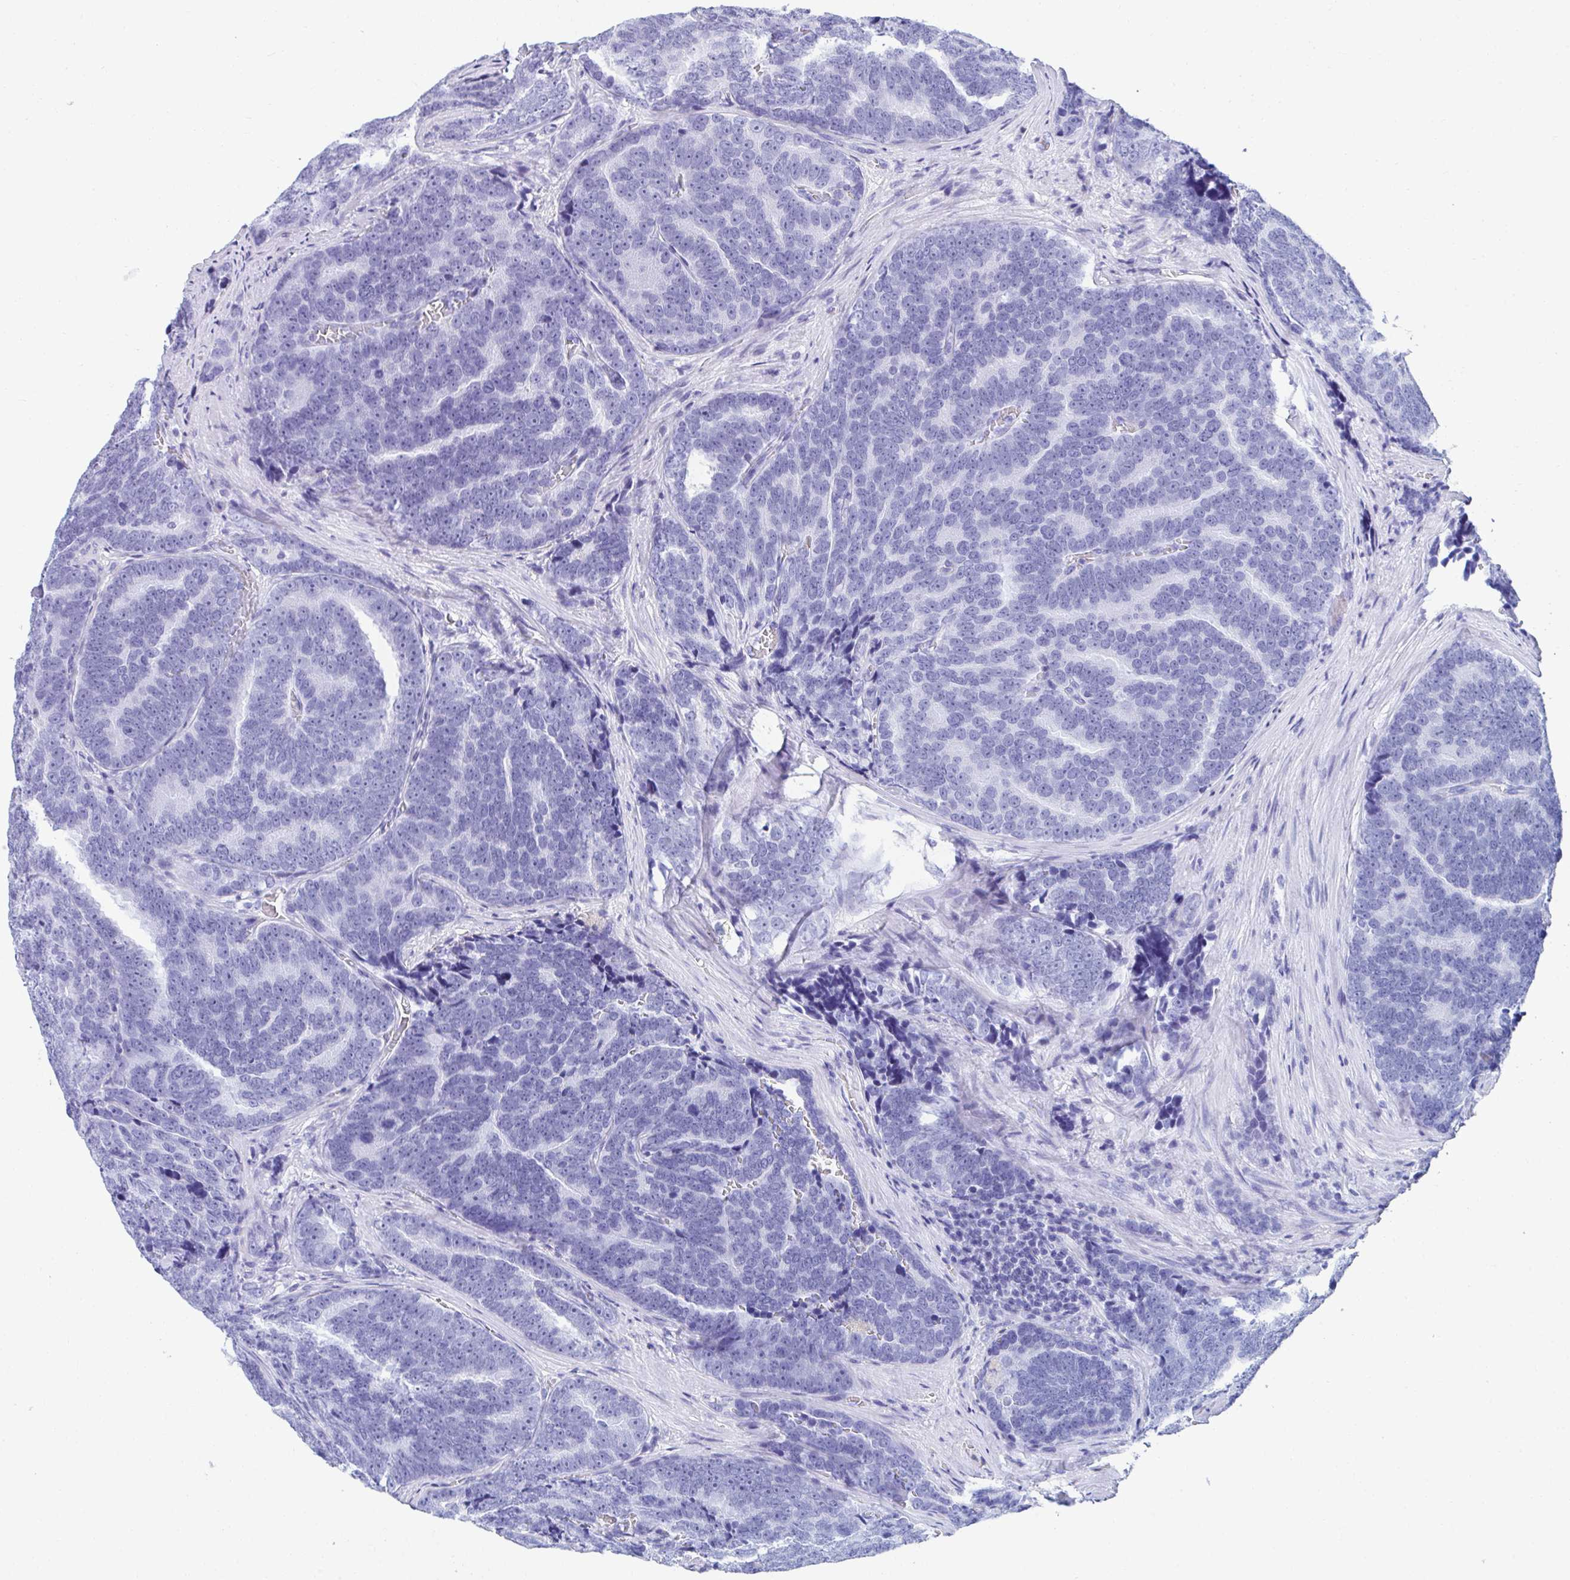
{"staining": {"intensity": "negative", "quantity": "none", "location": "none"}, "tissue": "prostate cancer", "cell_type": "Tumor cells", "image_type": "cancer", "snomed": [{"axis": "morphology", "description": "Adenocarcinoma, Low grade"}, {"axis": "topography", "description": "Prostate"}], "caption": "The histopathology image demonstrates no staining of tumor cells in adenocarcinoma (low-grade) (prostate).", "gene": "CD7", "patient": {"sex": "male", "age": 62}}